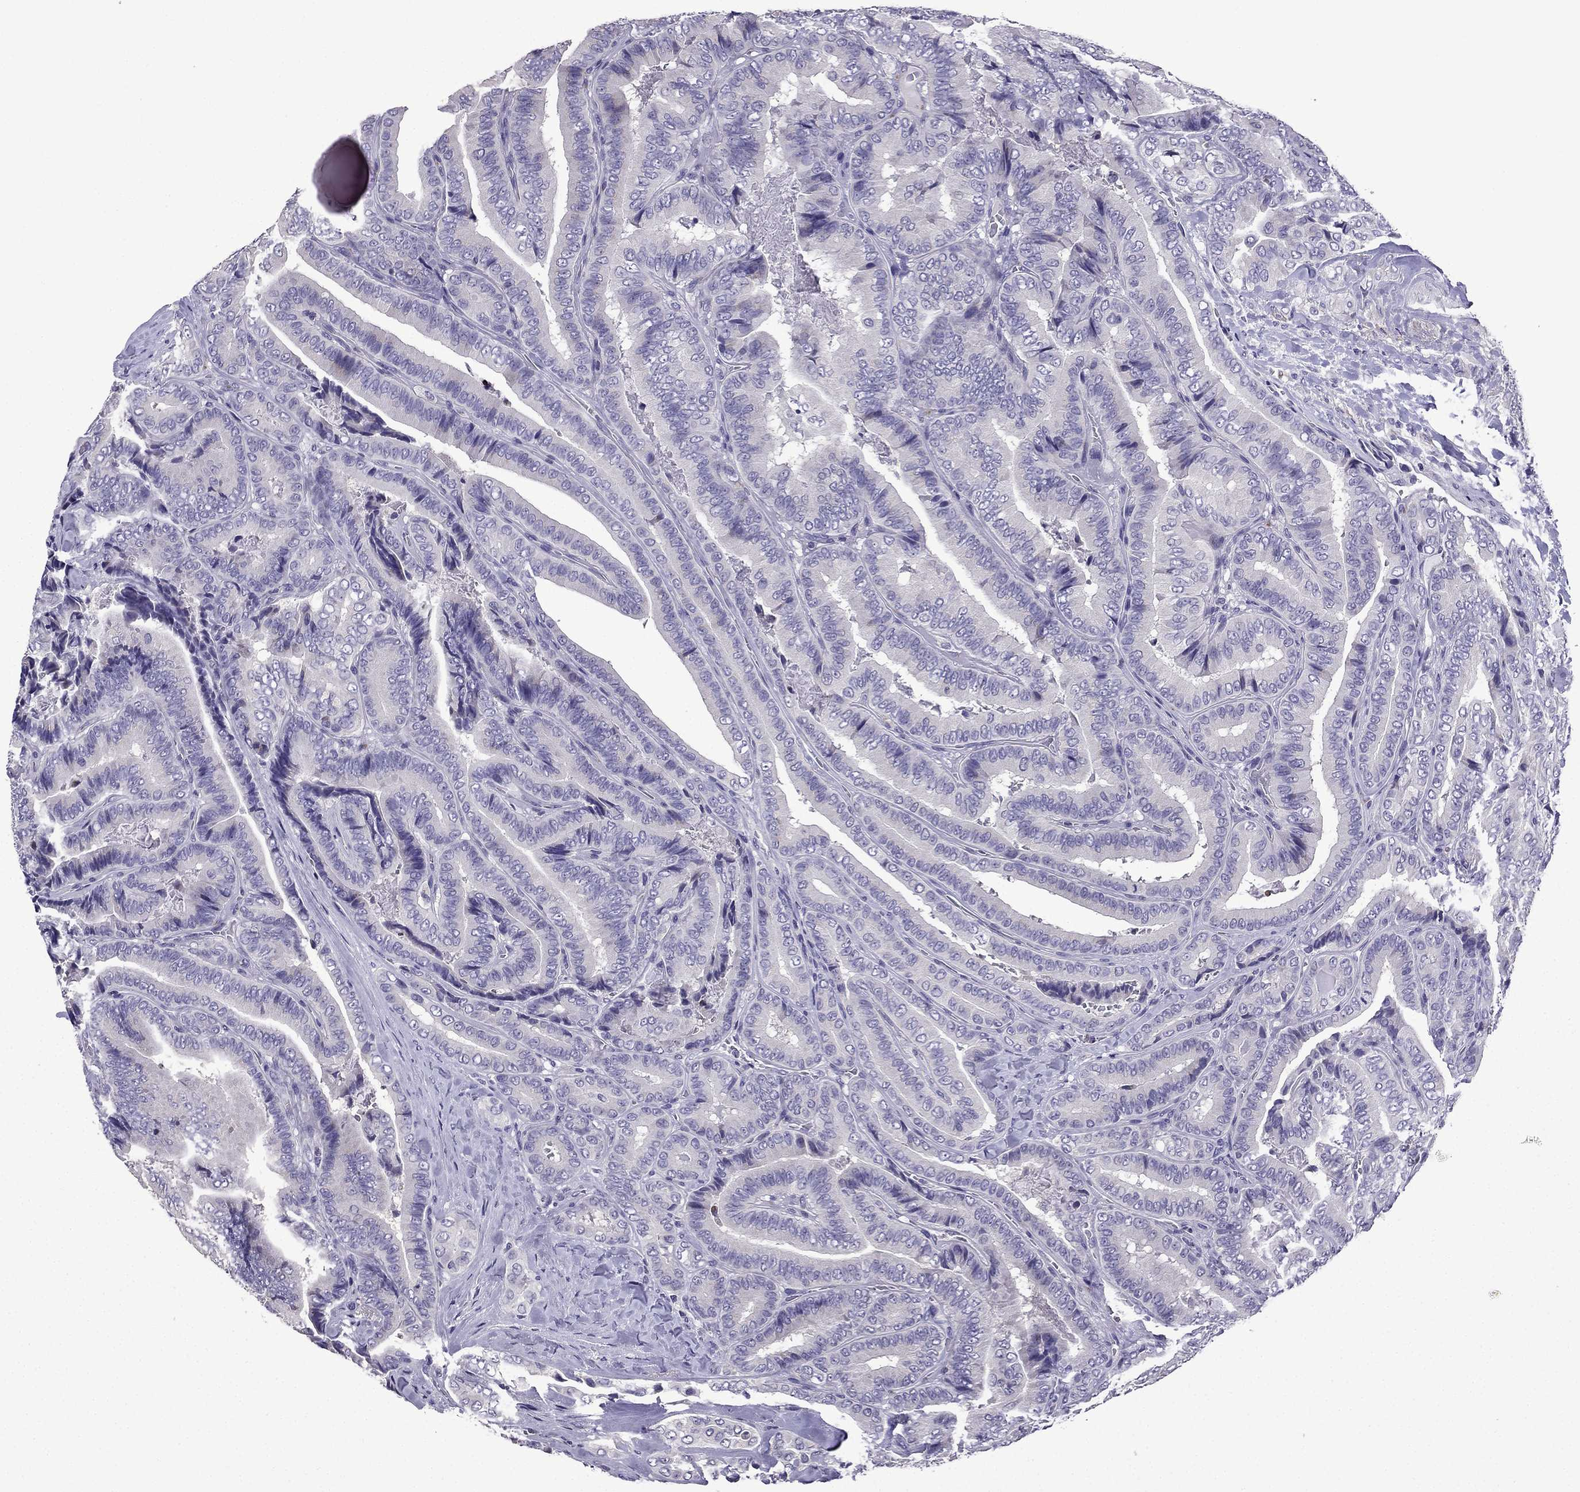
{"staining": {"intensity": "negative", "quantity": "none", "location": "none"}, "tissue": "thyroid cancer", "cell_type": "Tumor cells", "image_type": "cancer", "snomed": [{"axis": "morphology", "description": "Papillary adenocarcinoma, NOS"}, {"axis": "topography", "description": "Thyroid gland"}], "caption": "Immunohistochemical staining of thyroid cancer exhibits no significant staining in tumor cells.", "gene": "TTN", "patient": {"sex": "male", "age": 61}}